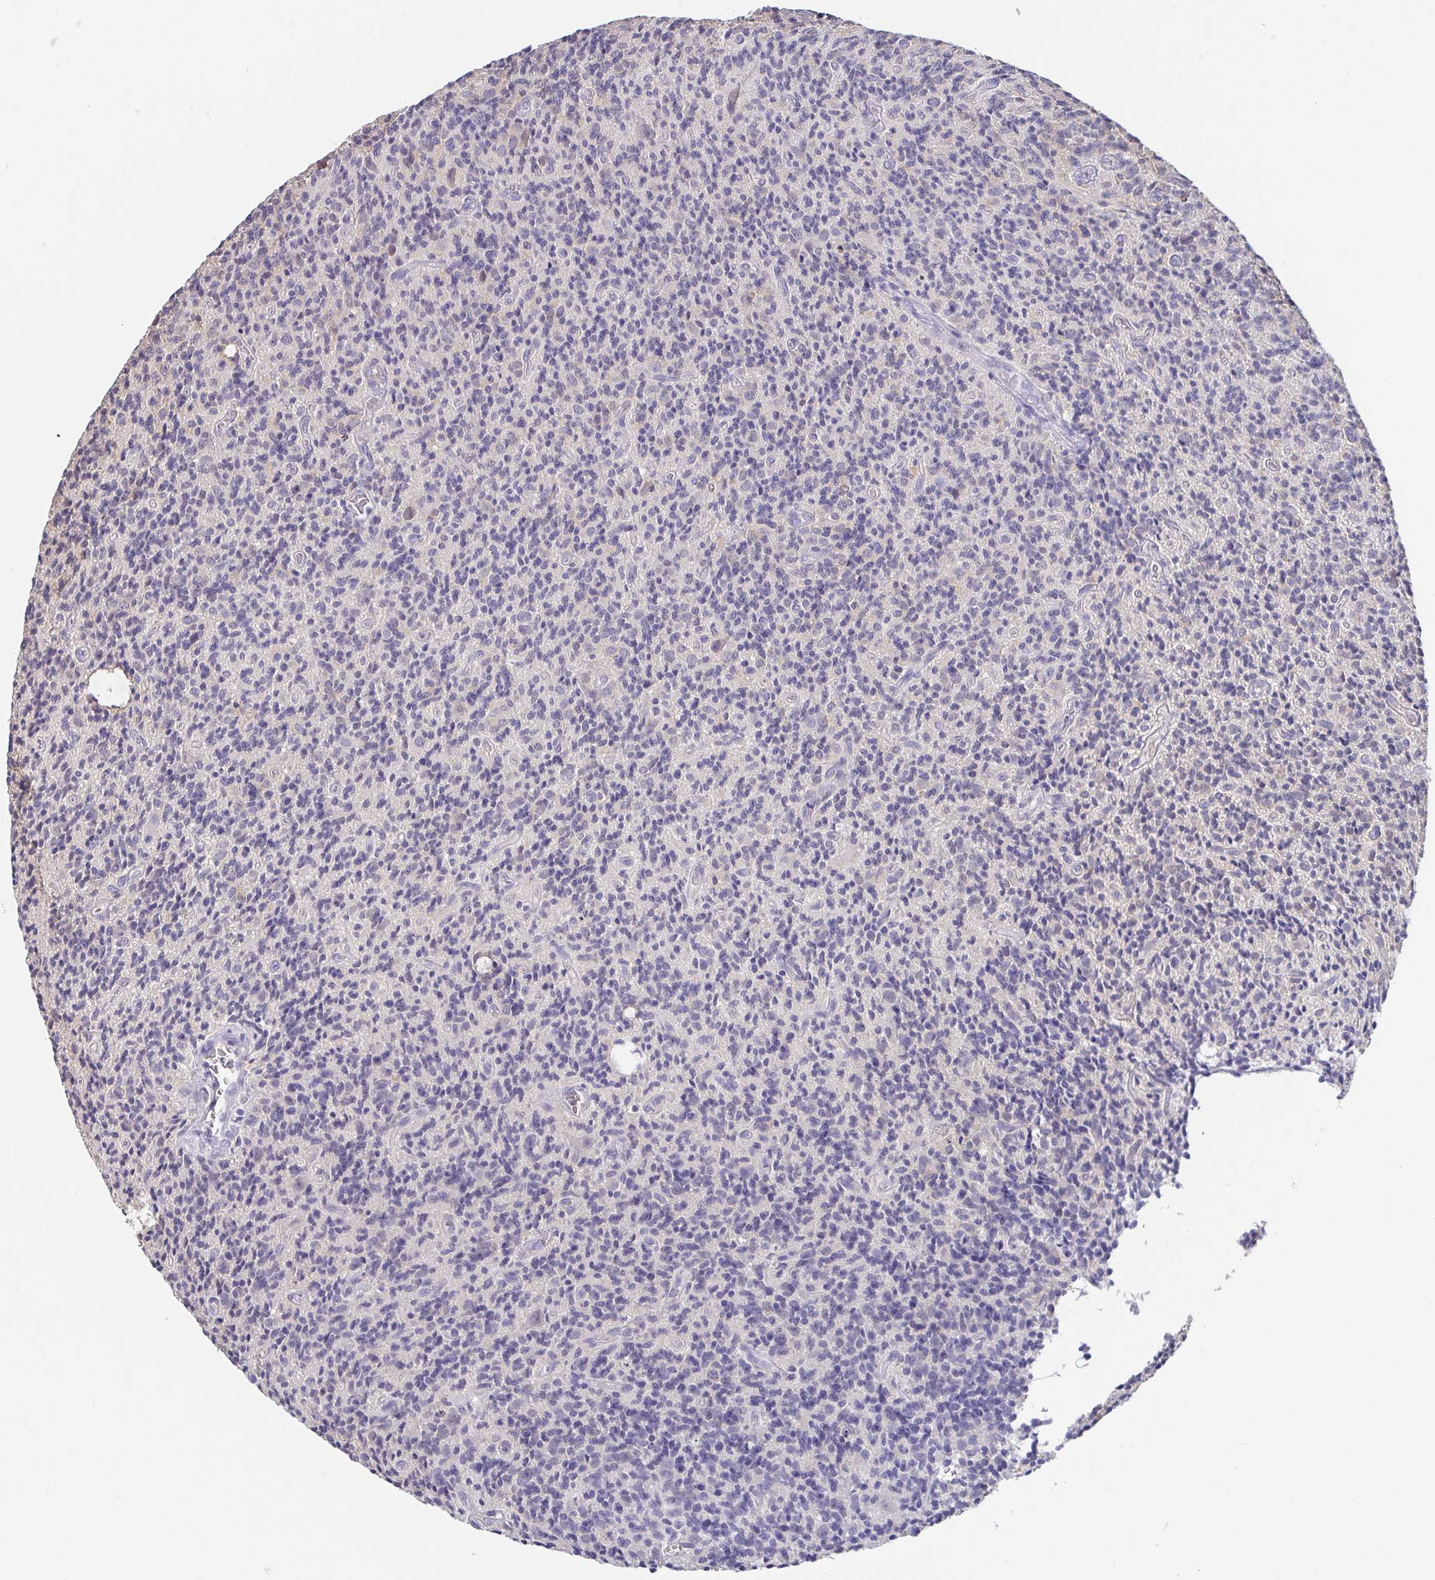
{"staining": {"intensity": "weak", "quantity": "<25%", "location": "cytoplasmic/membranous"}, "tissue": "glioma", "cell_type": "Tumor cells", "image_type": "cancer", "snomed": [{"axis": "morphology", "description": "Glioma, malignant, High grade"}, {"axis": "topography", "description": "Brain"}], "caption": "This is an immunohistochemistry image of human glioma. There is no expression in tumor cells.", "gene": "IDH1", "patient": {"sex": "male", "age": 76}}